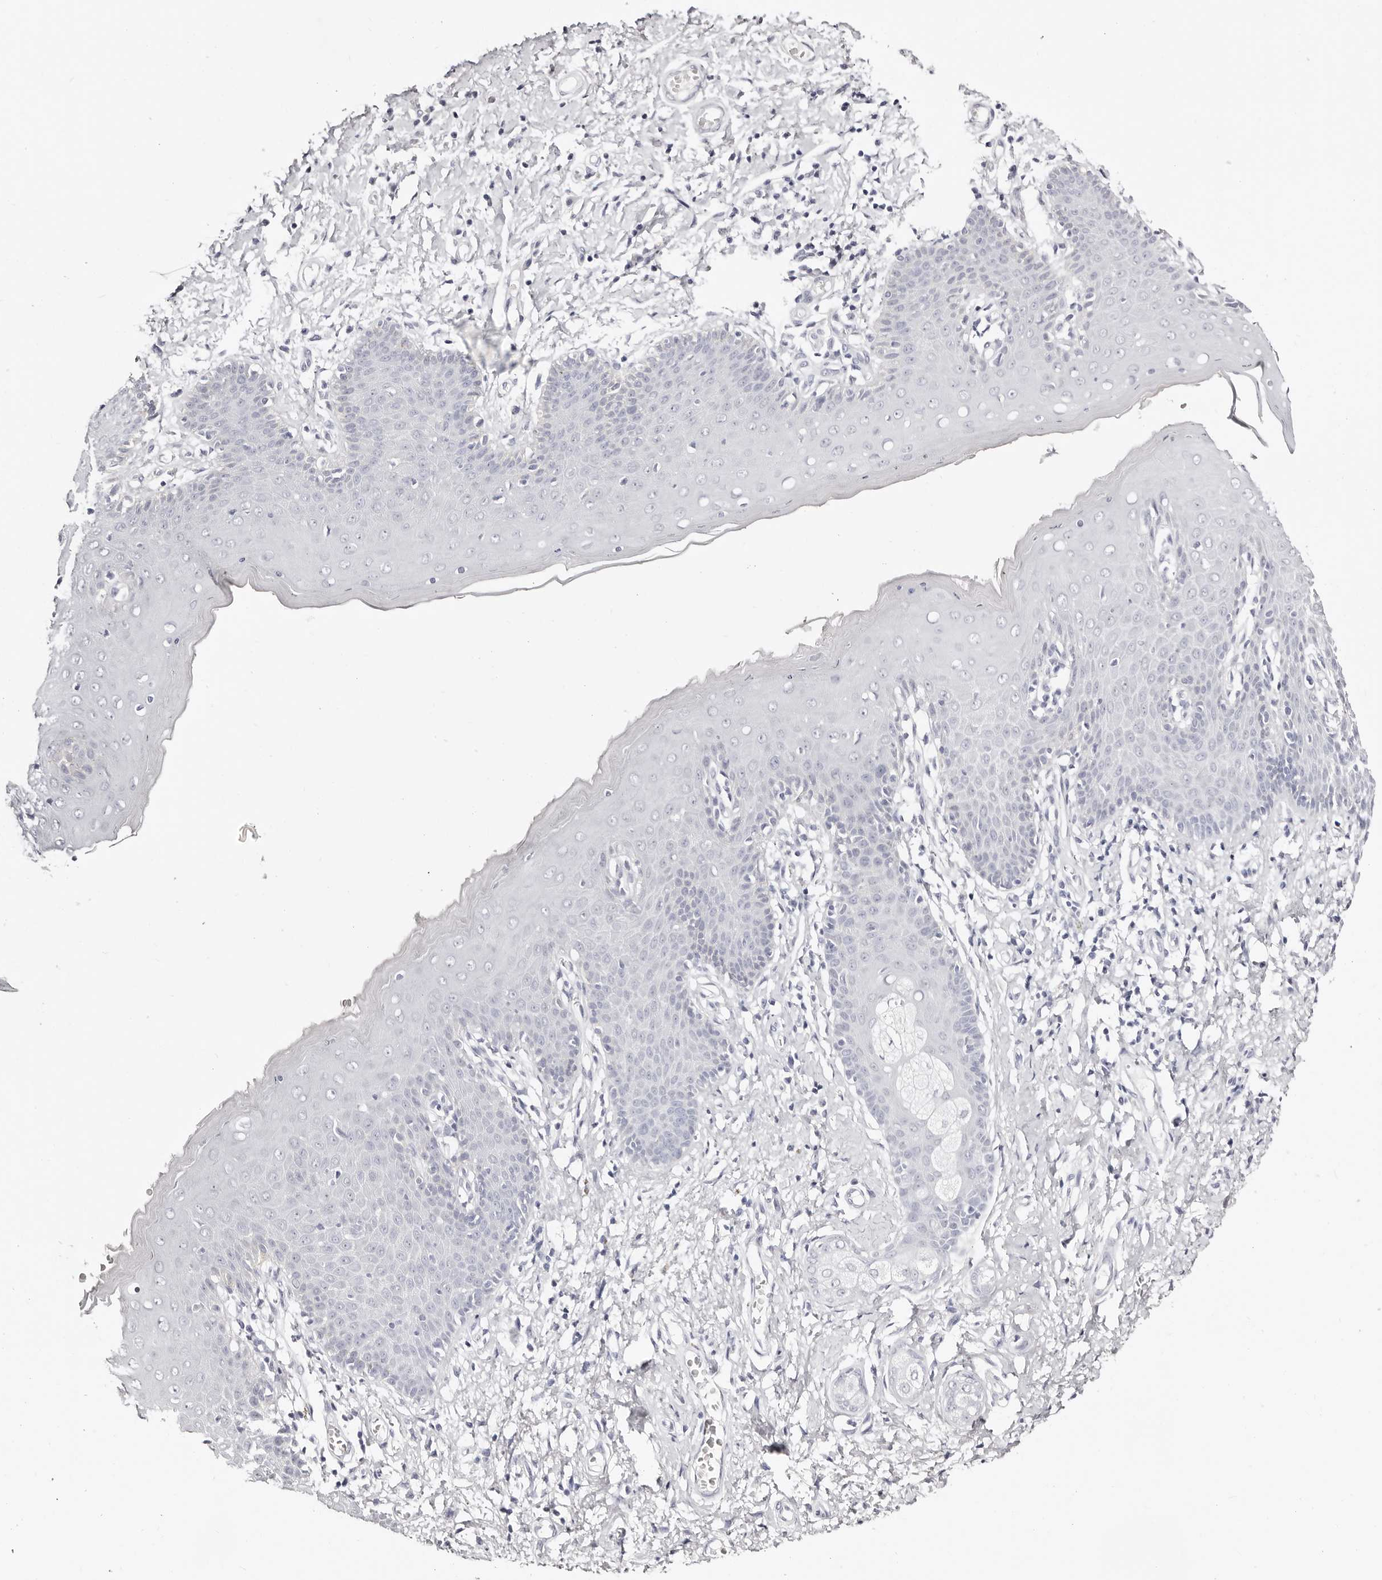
{"staining": {"intensity": "negative", "quantity": "none", "location": "none"}, "tissue": "skin", "cell_type": "Epidermal cells", "image_type": "normal", "snomed": [{"axis": "morphology", "description": "Normal tissue, NOS"}, {"axis": "topography", "description": "Vulva"}], "caption": "Unremarkable skin was stained to show a protein in brown. There is no significant staining in epidermal cells. (DAB (3,3'-diaminobenzidine) immunohistochemistry visualized using brightfield microscopy, high magnification).", "gene": "AKNAD1", "patient": {"sex": "female", "age": 66}}